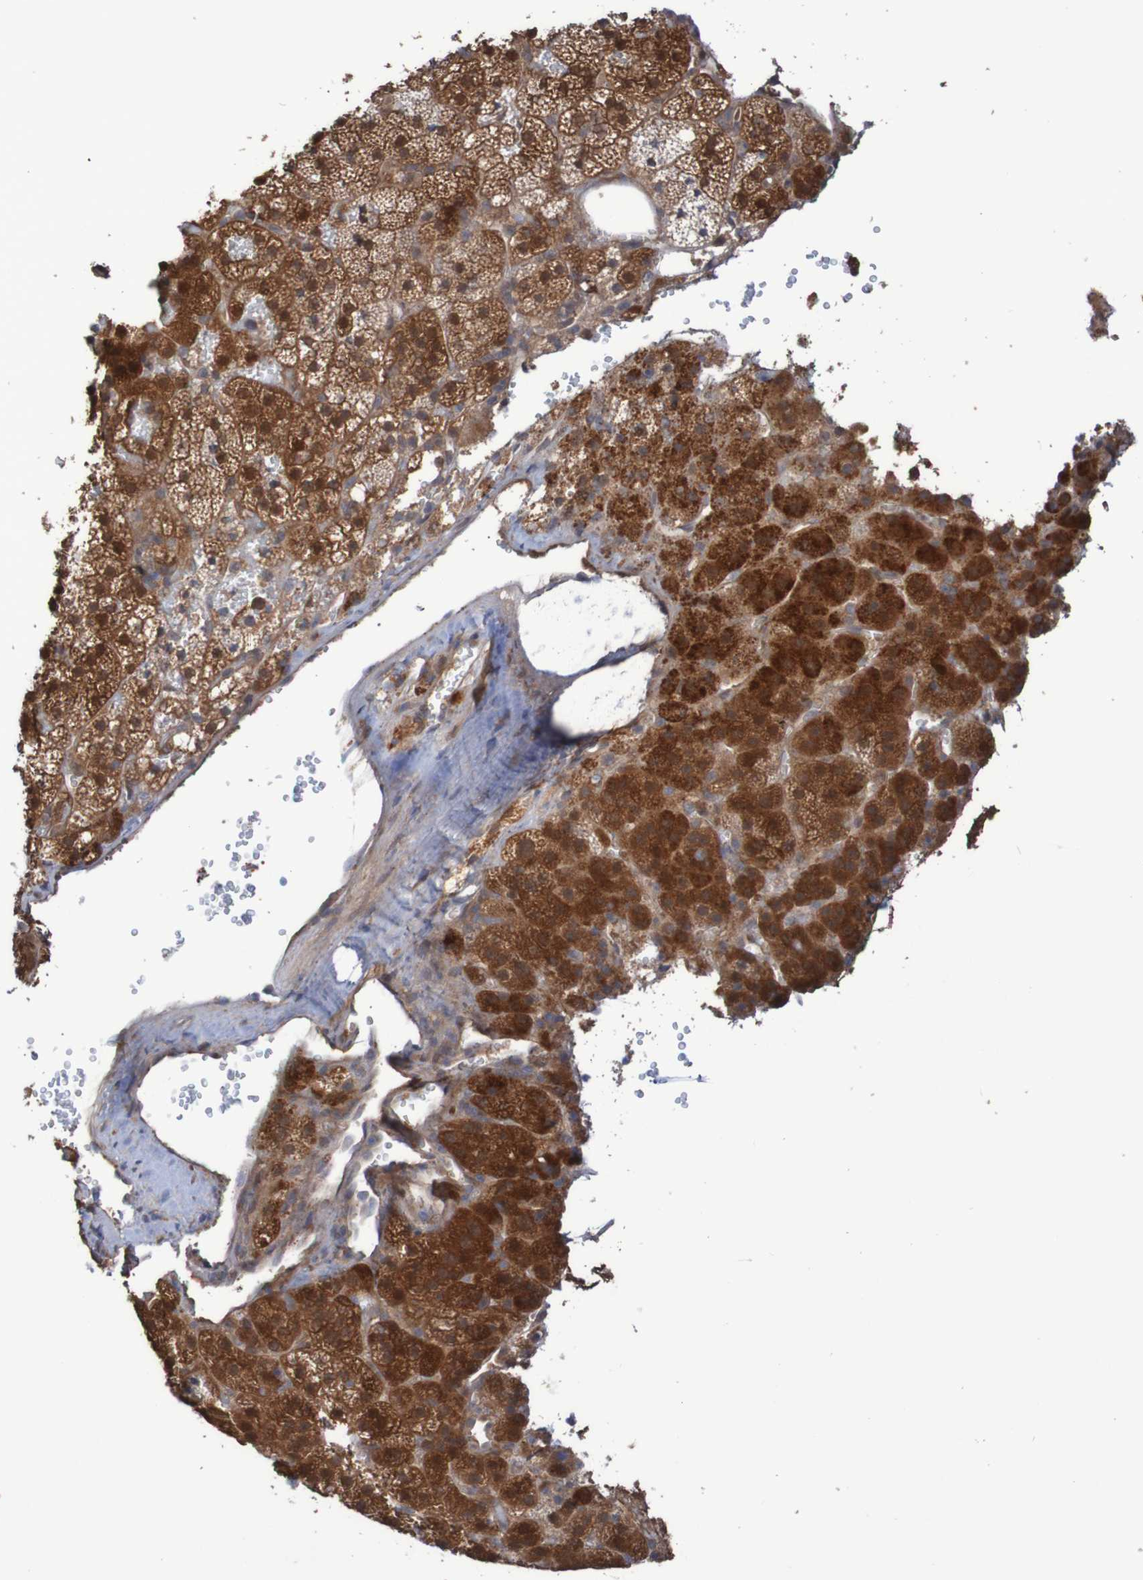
{"staining": {"intensity": "moderate", "quantity": ">75%", "location": "cytoplasmic/membranous,nuclear"}, "tissue": "adrenal gland", "cell_type": "Glandular cells", "image_type": "normal", "snomed": [{"axis": "morphology", "description": "Normal tissue, NOS"}, {"axis": "topography", "description": "Adrenal gland"}], "caption": "Adrenal gland stained for a protein (brown) displays moderate cytoplasmic/membranous,nuclear positive staining in approximately >75% of glandular cells.", "gene": "PHPT1", "patient": {"sex": "female", "age": 59}}